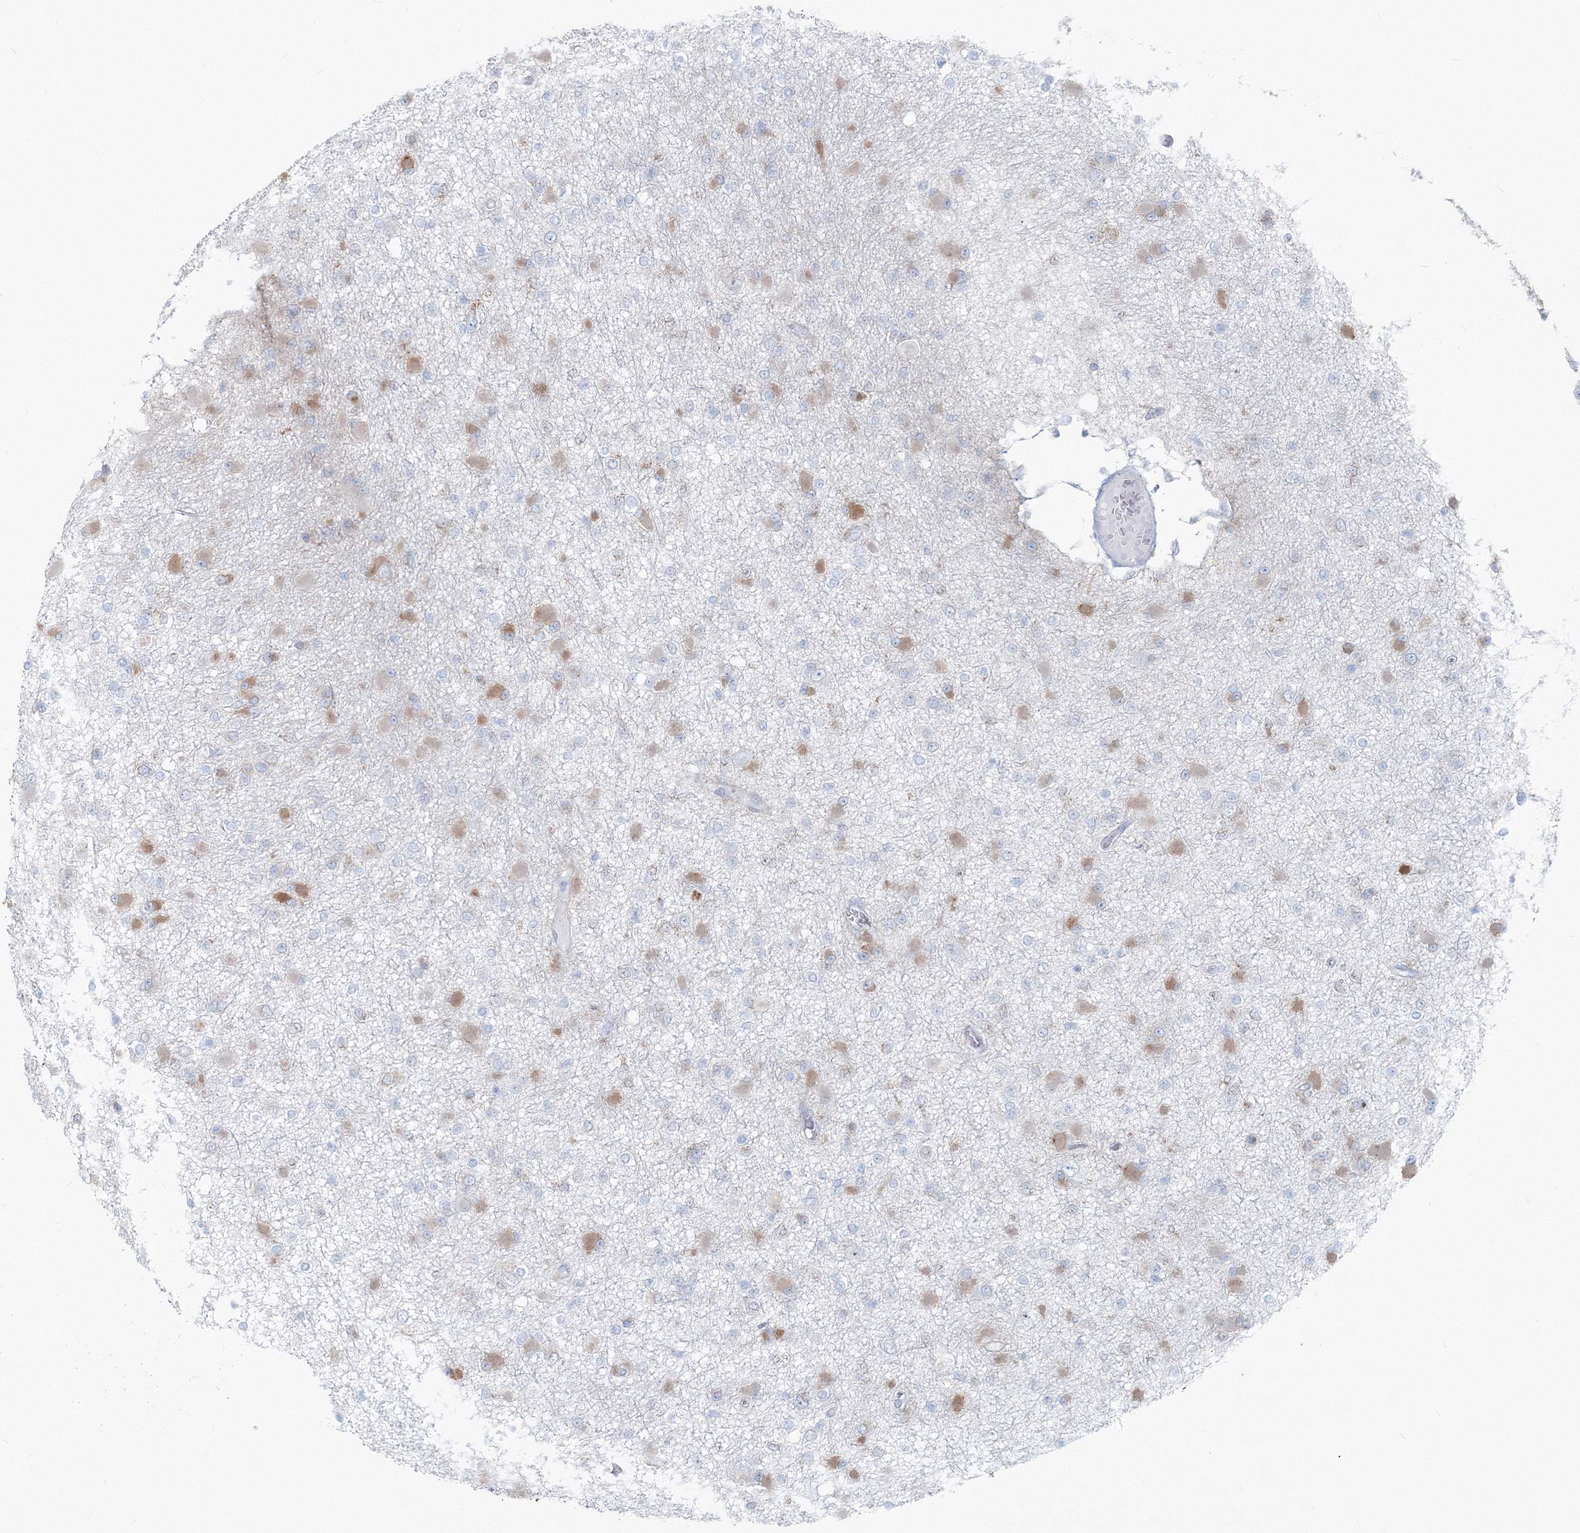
{"staining": {"intensity": "moderate", "quantity": "<25%", "location": "cytoplasmic/membranous"}, "tissue": "glioma", "cell_type": "Tumor cells", "image_type": "cancer", "snomed": [{"axis": "morphology", "description": "Glioma, malignant, Low grade"}, {"axis": "topography", "description": "Brain"}], "caption": "Moderate cytoplasmic/membranous staining is identified in about <25% of tumor cells in malignant low-grade glioma.", "gene": "RCN1", "patient": {"sex": "female", "age": 22}}